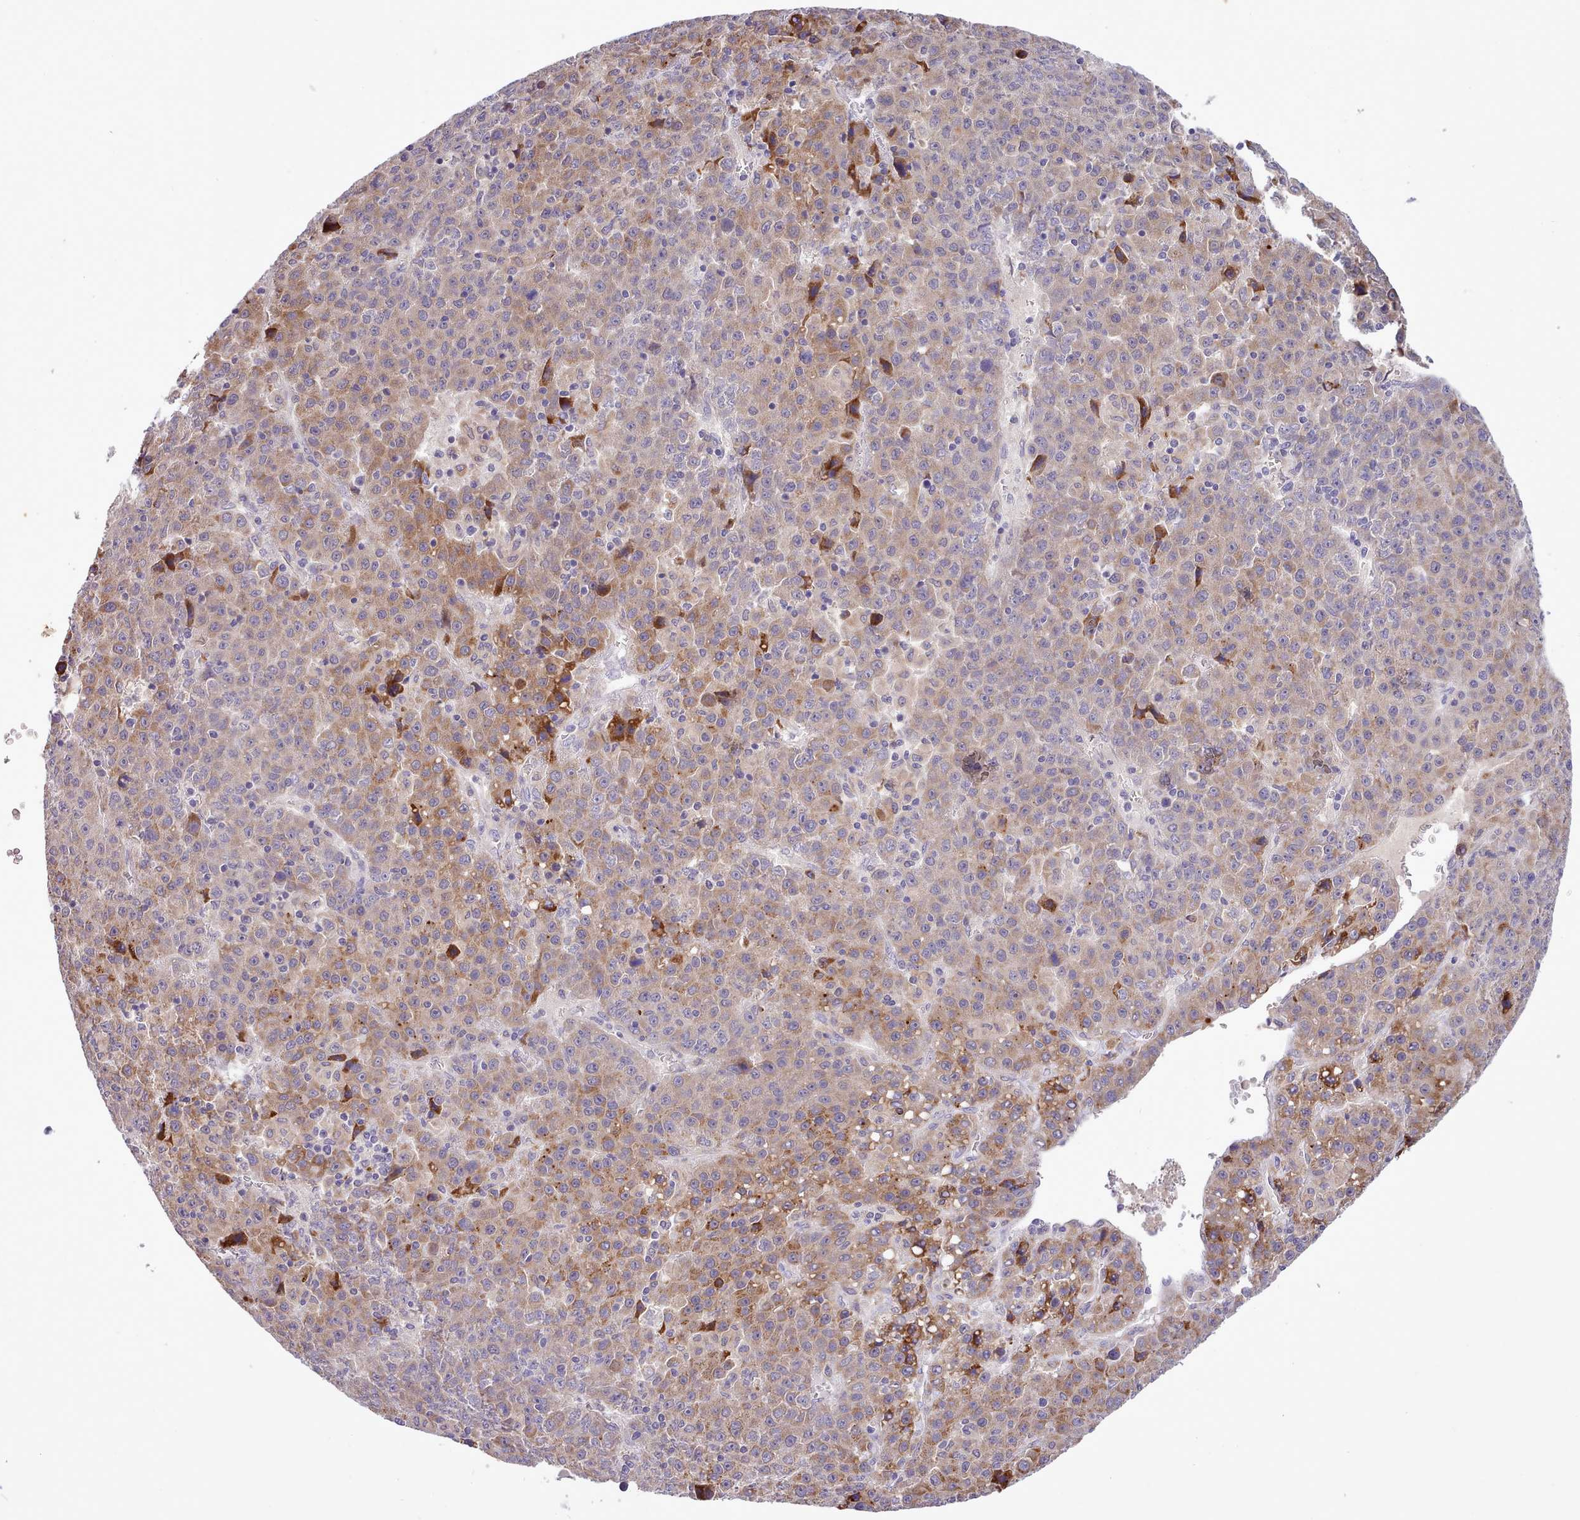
{"staining": {"intensity": "moderate", "quantity": "25%-75%", "location": "cytoplasmic/membranous"}, "tissue": "liver cancer", "cell_type": "Tumor cells", "image_type": "cancer", "snomed": [{"axis": "morphology", "description": "Carcinoma, Hepatocellular, NOS"}, {"axis": "topography", "description": "Liver"}], "caption": "Moderate cytoplasmic/membranous expression for a protein is present in about 25%-75% of tumor cells of liver hepatocellular carcinoma using IHC.", "gene": "FAM83E", "patient": {"sex": "female", "age": 53}}